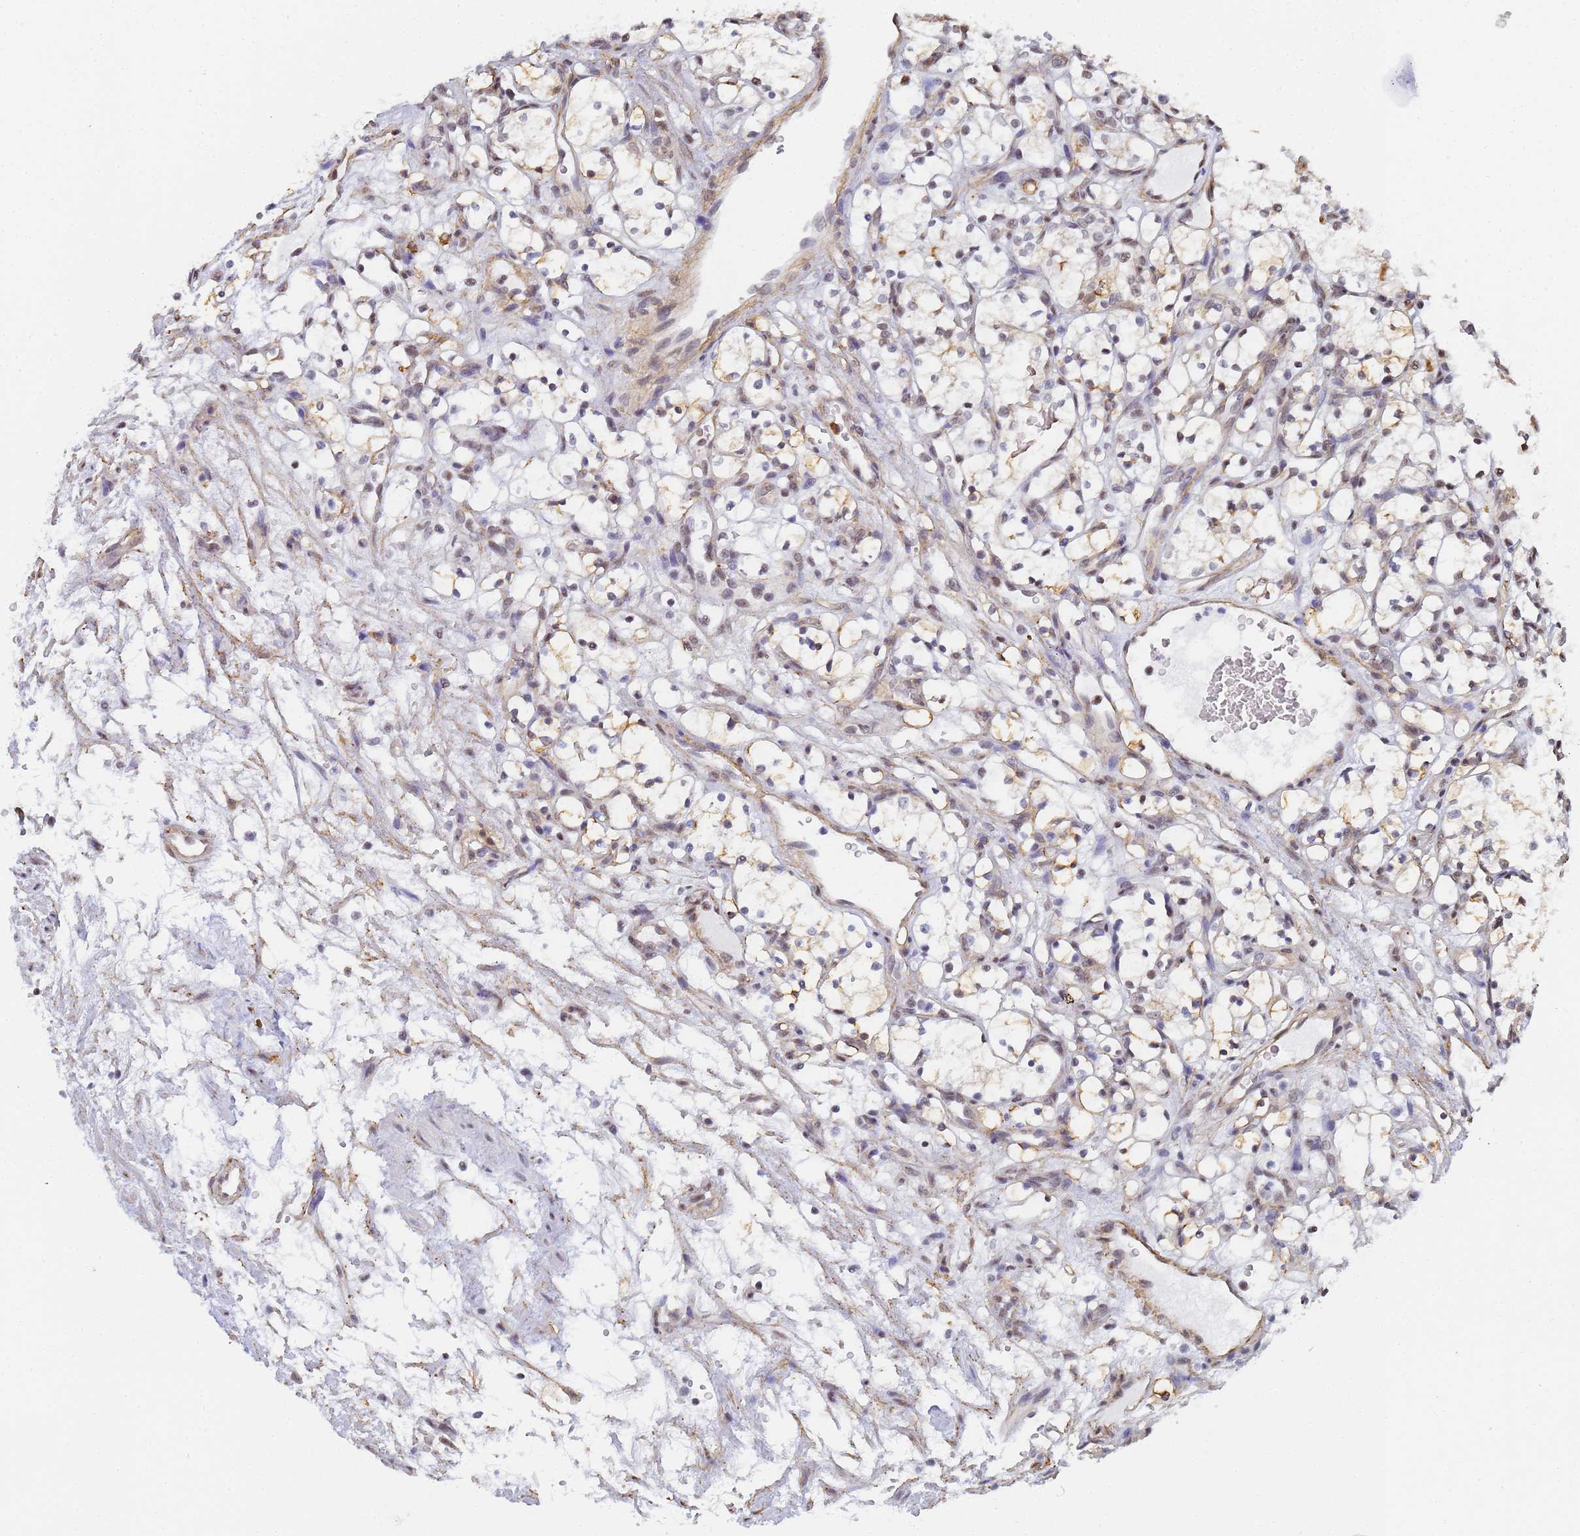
{"staining": {"intensity": "moderate", "quantity": "<25%", "location": "cytoplasmic/membranous,nuclear"}, "tissue": "renal cancer", "cell_type": "Tumor cells", "image_type": "cancer", "snomed": [{"axis": "morphology", "description": "Adenocarcinoma, NOS"}, {"axis": "topography", "description": "Kidney"}], "caption": "IHC histopathology image of human renal adenocarcinoma stained for a protein (brown), which reveals low levels of moderate cytoplasmic/membranous and nuclear positivity in about <25% of tumor cells.", "gene": "PRRT4", "patient": {"sex": "female", "age": 69}}